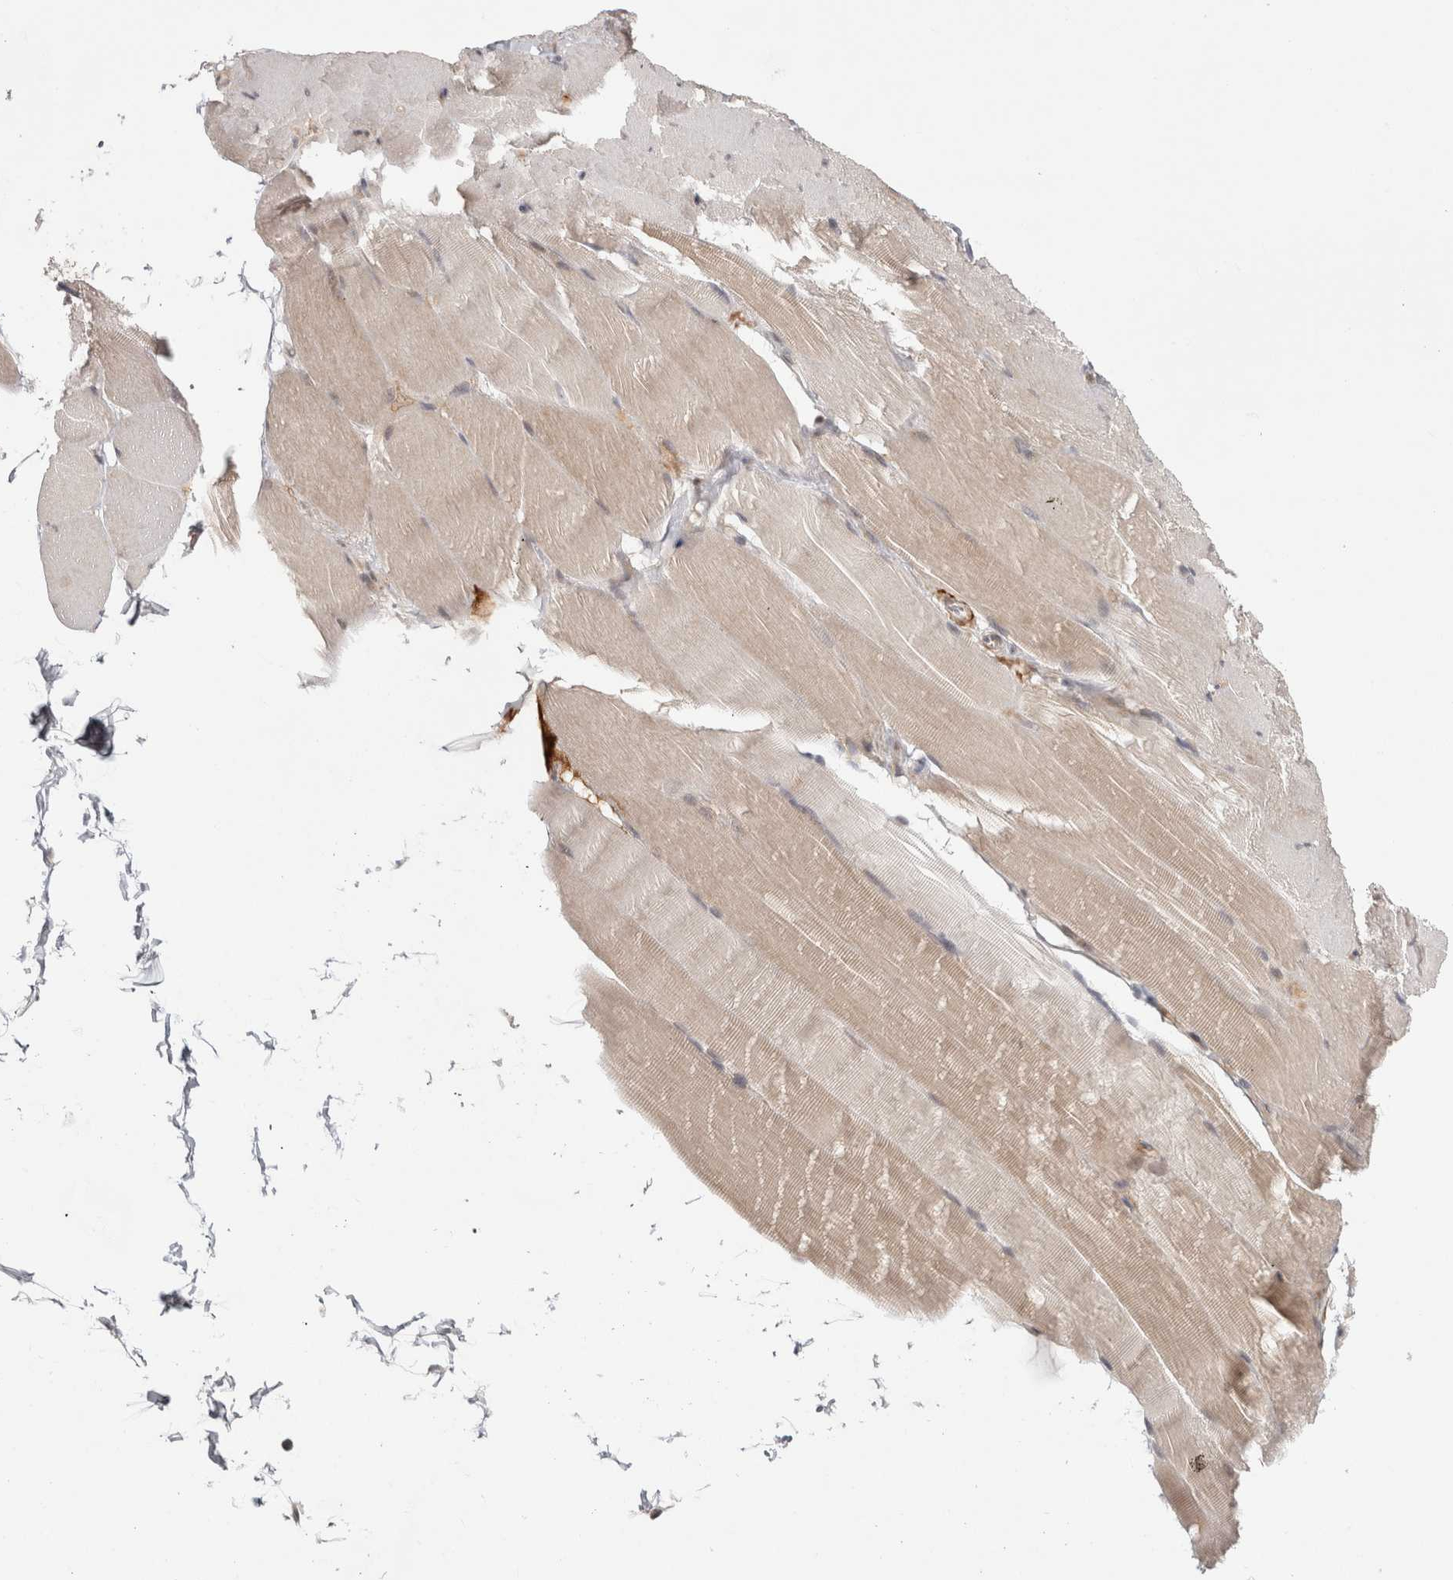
{"staining": {"intensity": "weak", "quantity": ">75%", "location": "cytoplasmic/membranous"}, "tissue": "skeletal muscle", "cell_type": "Myocytes", "image_type": "normal", "snomed": [{"axis": "morphology", "description": "Normal tissue, NOS"}, {"axis": "topography", "description": "Skin"}, {"axis": "topography", "description": "Skeletal muscle"}], "caption": "Skeletal muscle stained for a protein (brown) demonstrates weak cytoplasmic/membranous positive staining in about >75% of myocytes.", "gene": "ZNF318", "patient": {"sex": "male", "age": 83}}